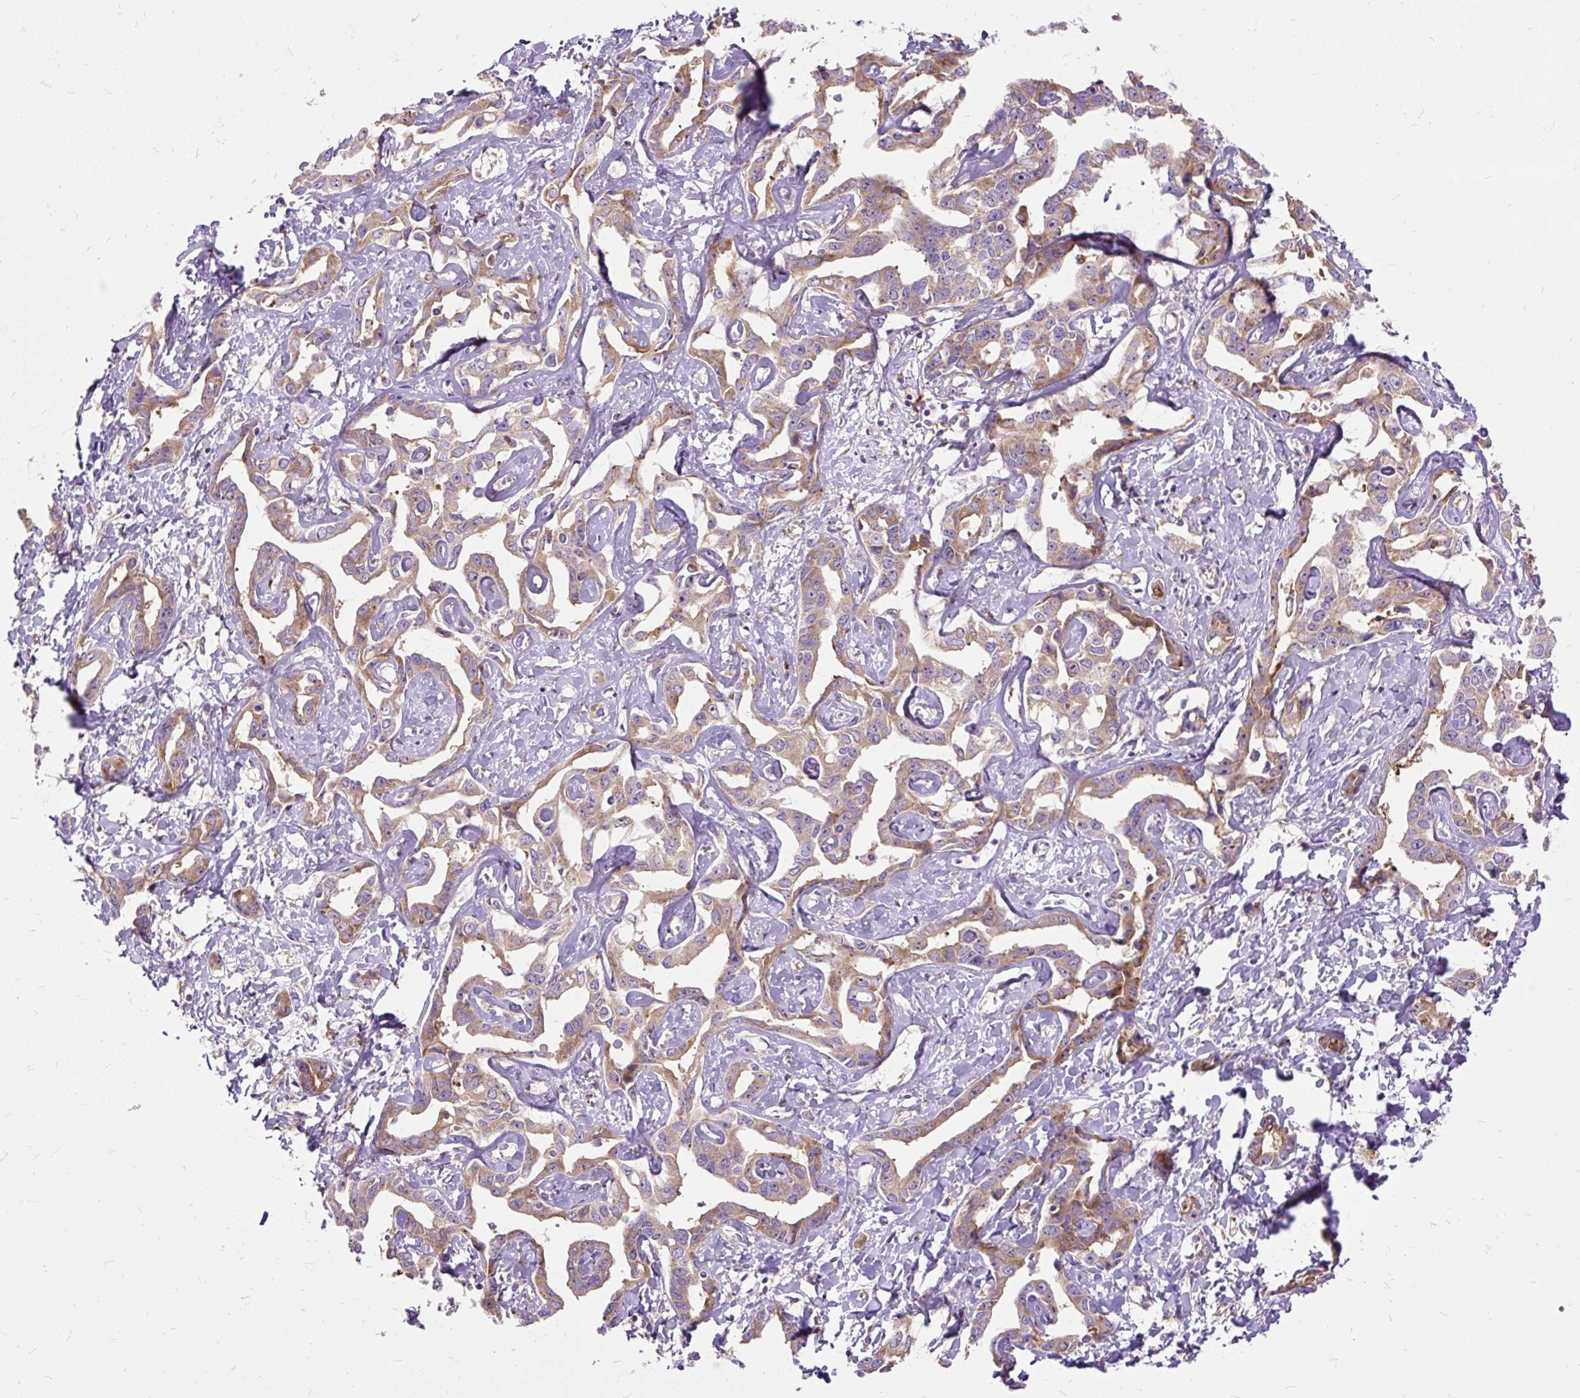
{"staining": {"intensity": "weak", "quantity": ">75%", "location": "cytoplasmic/membranous"}, "tissue": "liver cancer", "cell_type": "Tumor cells", "image_type": "cancer", "snomed": [{"axis": "morphology", "description": "Cholangiocarcinoma"}, {"axis": "topography", "description": "Liver"}], "caption": "This image shows immunohistochemistry staining of human cholangiocarcinoma (liver), with low weak cytoplasmic/membranous staining in approximately >75% of tumor cells.", "gene": "RPS5", "patient": {"sex": "male", "age": 59}}